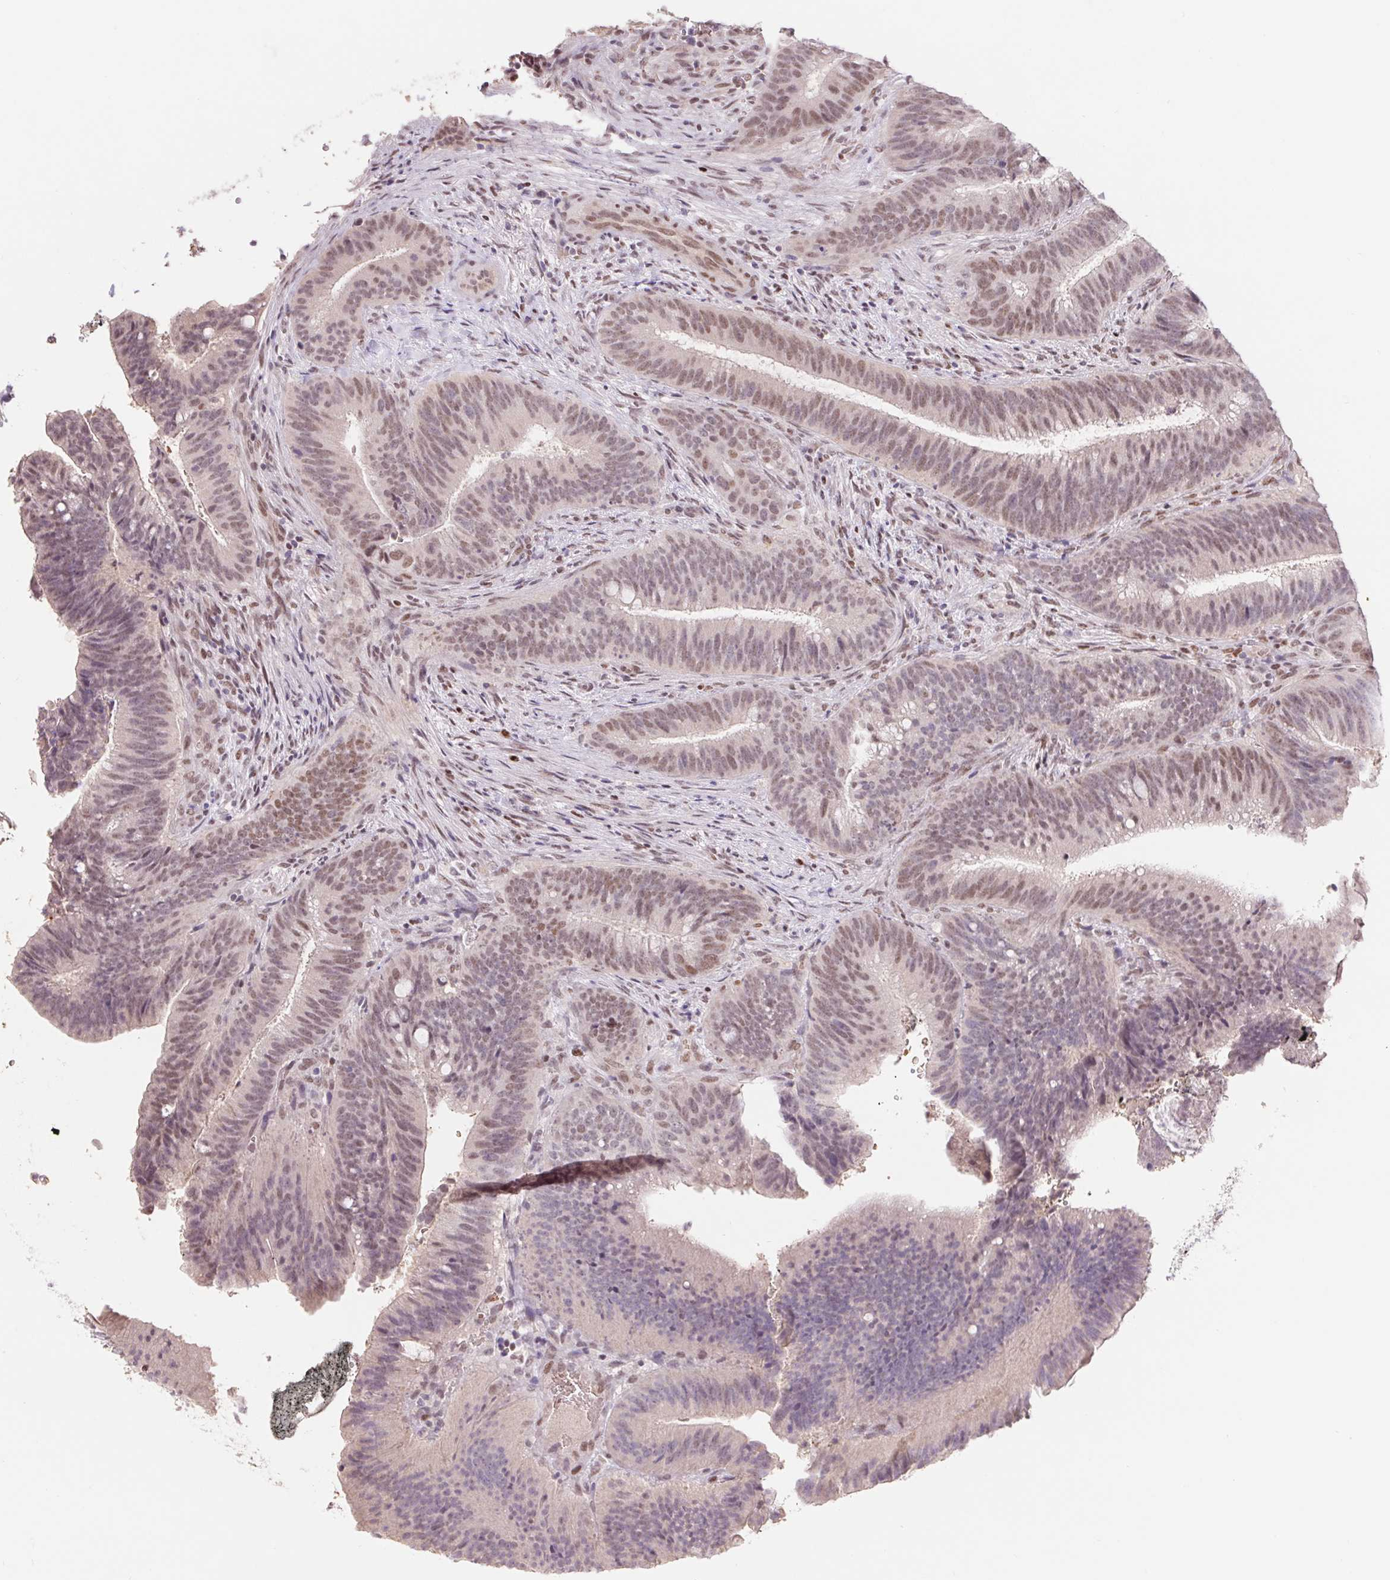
{"staining": {"intensity": "moderate", "quantity": ">75%", "location": "nuclear"}, "tissue": "colorectal cancer", "cell_type": "Tumor cells", "image_type": "cancer", "snomed": [{"axis": "morphology", "description": "Adenocarcinoma, NOS"}, {"axis": "topography", "description": "Colon"}], "caption": "A high-resolution image shows immunohistochemistry staining of colorectal cancer, which reveals moderate nuclear positivity in approximately >75% of tumor cells.", "gene": "TRERF1", "patient": {"sex": "female", "age": 43}}